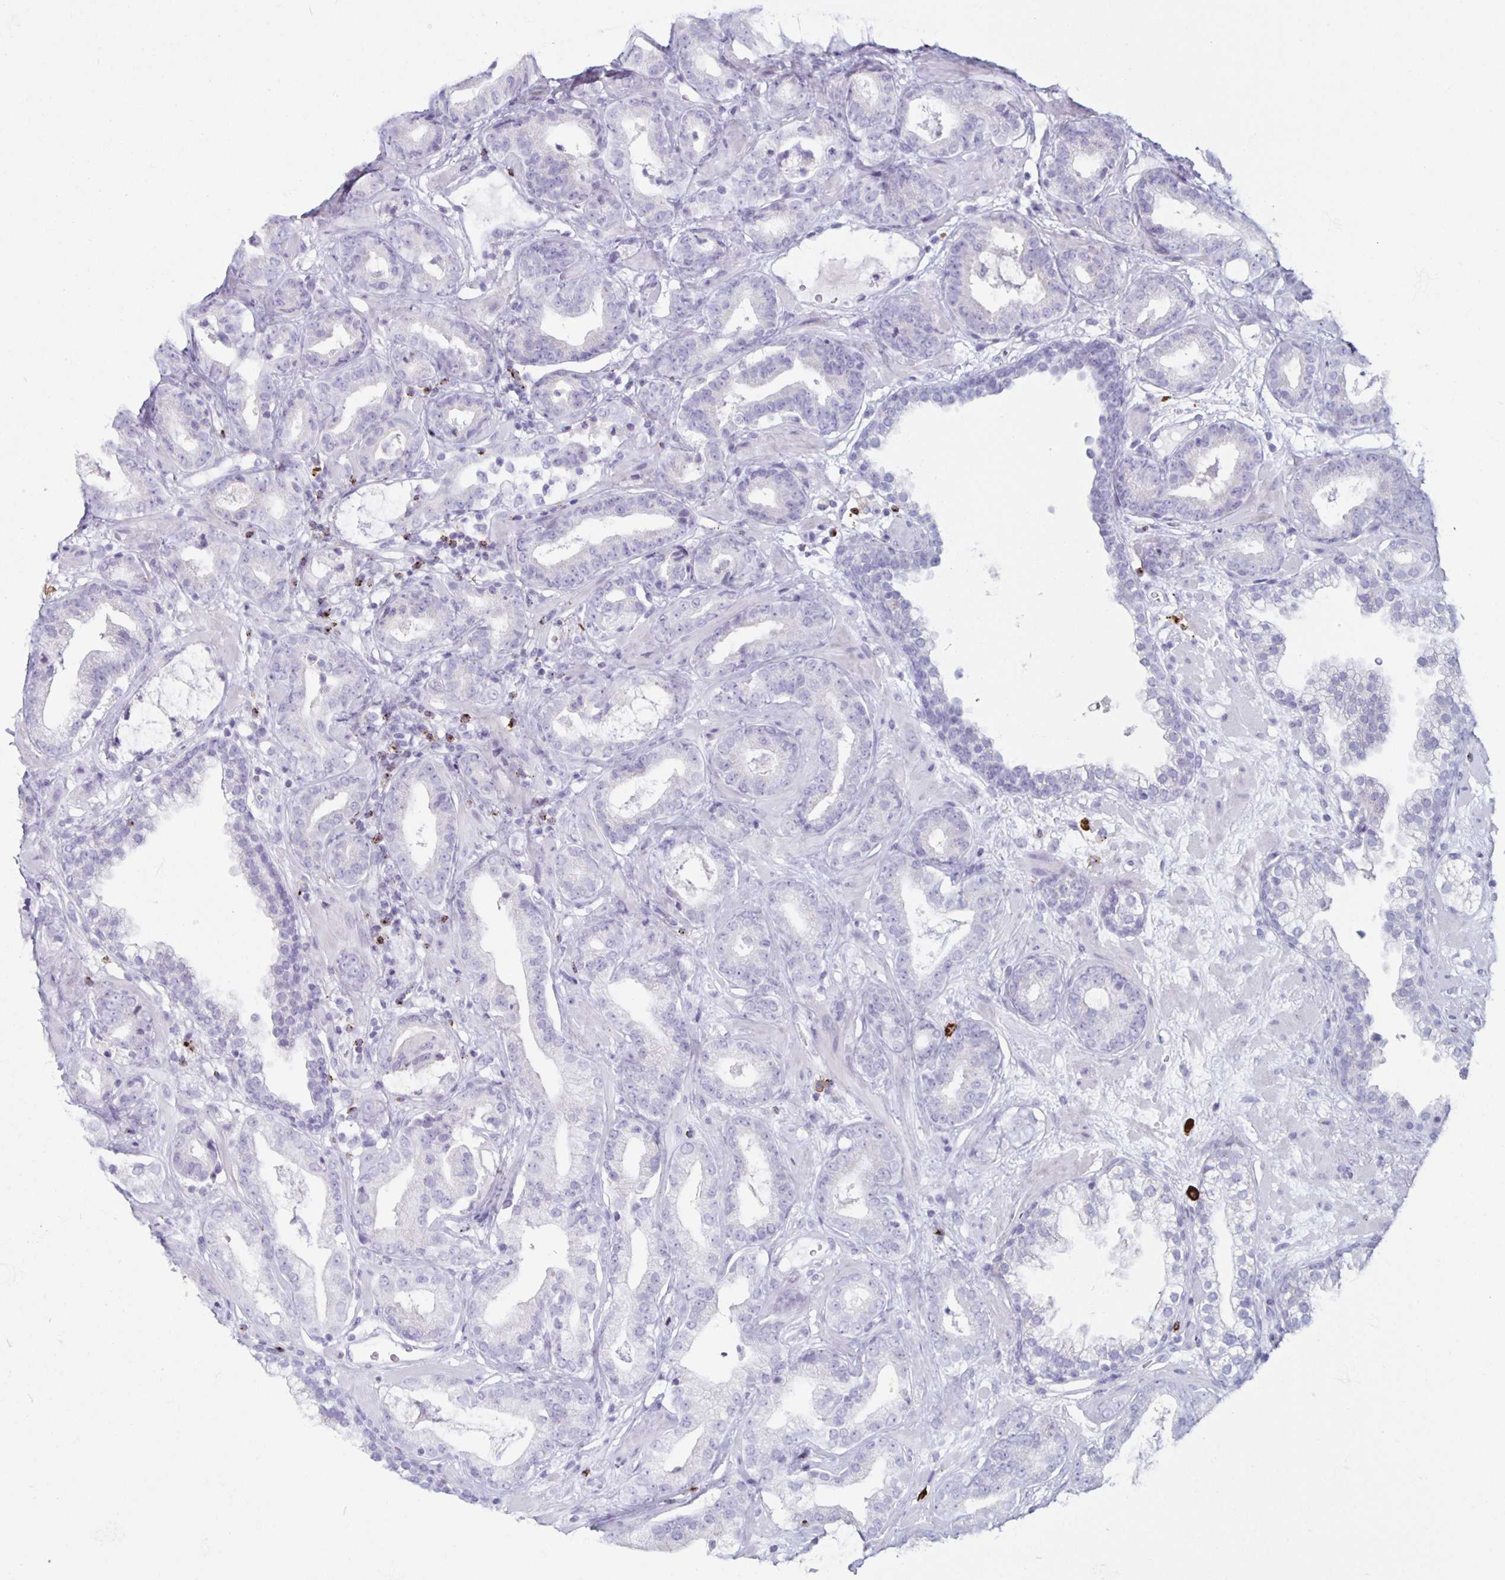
{"staining": {"intensity": "negative", "quantity": "none", "location": "none"}, "tissue": "prostate cancer", "cell_type": "Tumor cells", "image_type": "cancer", "snomed": [{"axis": "morphology", "description": "Adenocarcinoma, Low grade"}, {"axis": "topography", "description": "Prostate"}], "caption": "This histopathology image is of adenocarcinoma (low-grade) (prostate) stained with immunohistochemistry (IHC) to label a protein in brown with the nuclei are counter-stained blue. There is no positivity in tumor cells. The staining is performed using DAB (3,3'-diaminobenzidine) brown chromogen with nuclei counter-stained in using hematoxylin.", "gene": "GZMK", "patient": {"sex": "male", "age": 62}}